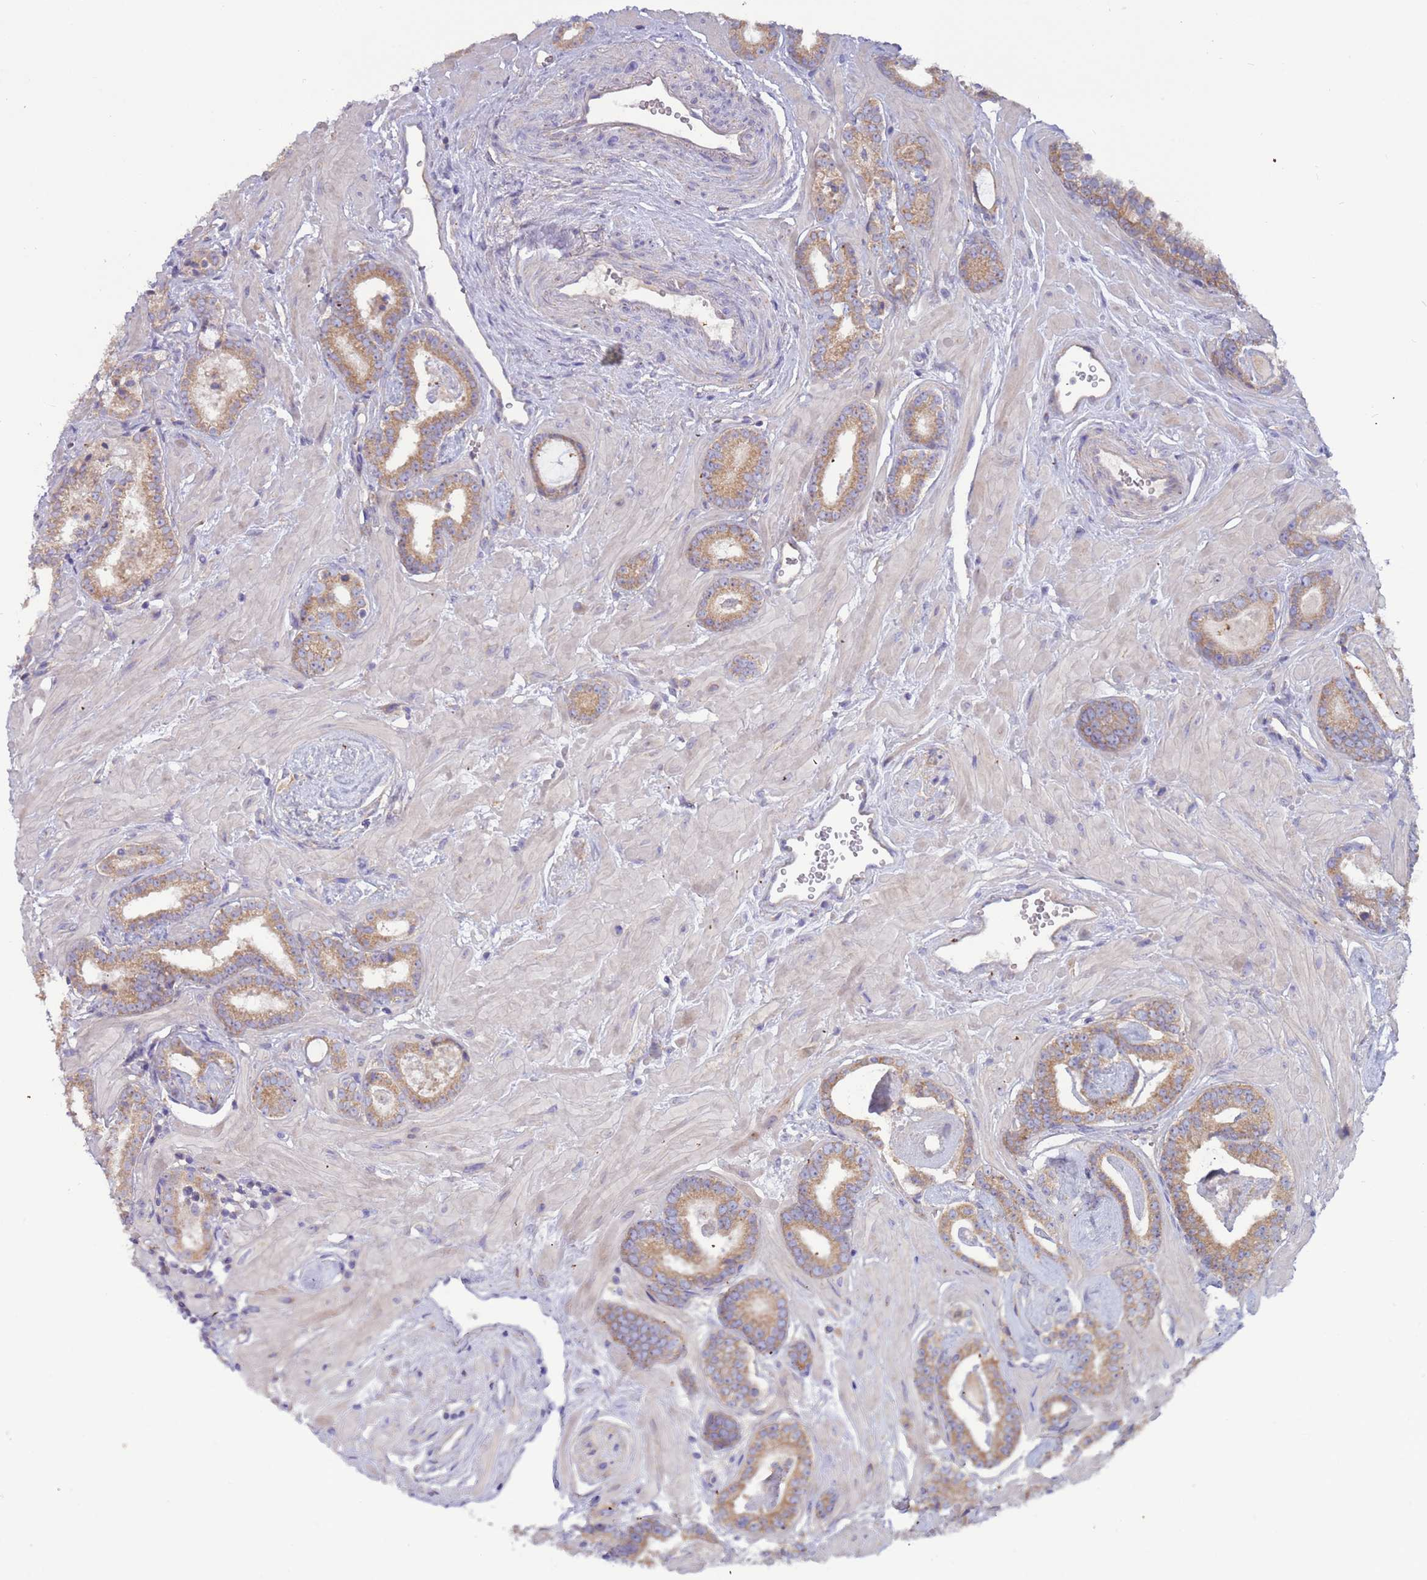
{"staining": {"intensity": "moderate", "quantity": "25%-75%", "location": "cytoplasmic/membranous"}, "tissue": "prostate cancer", "cell_type": "Tumor cells", "image_type": "cancer", "snomed": [{"axis": "morphology", "description": "Adenocarcinoma, Low grade"}, {"axis": "topography", "description": "Prostate"}], "caption": "Prostate cancer (adenocarcinoma (low-grade)) tissue demonstrates moderate cytoplasmic/membranous staining in about 25%-75% of tumor cells, visualized by immunohistochemistry.", "gene": "UQCRQ", "patient": {"sex": "male", "age": 60}}